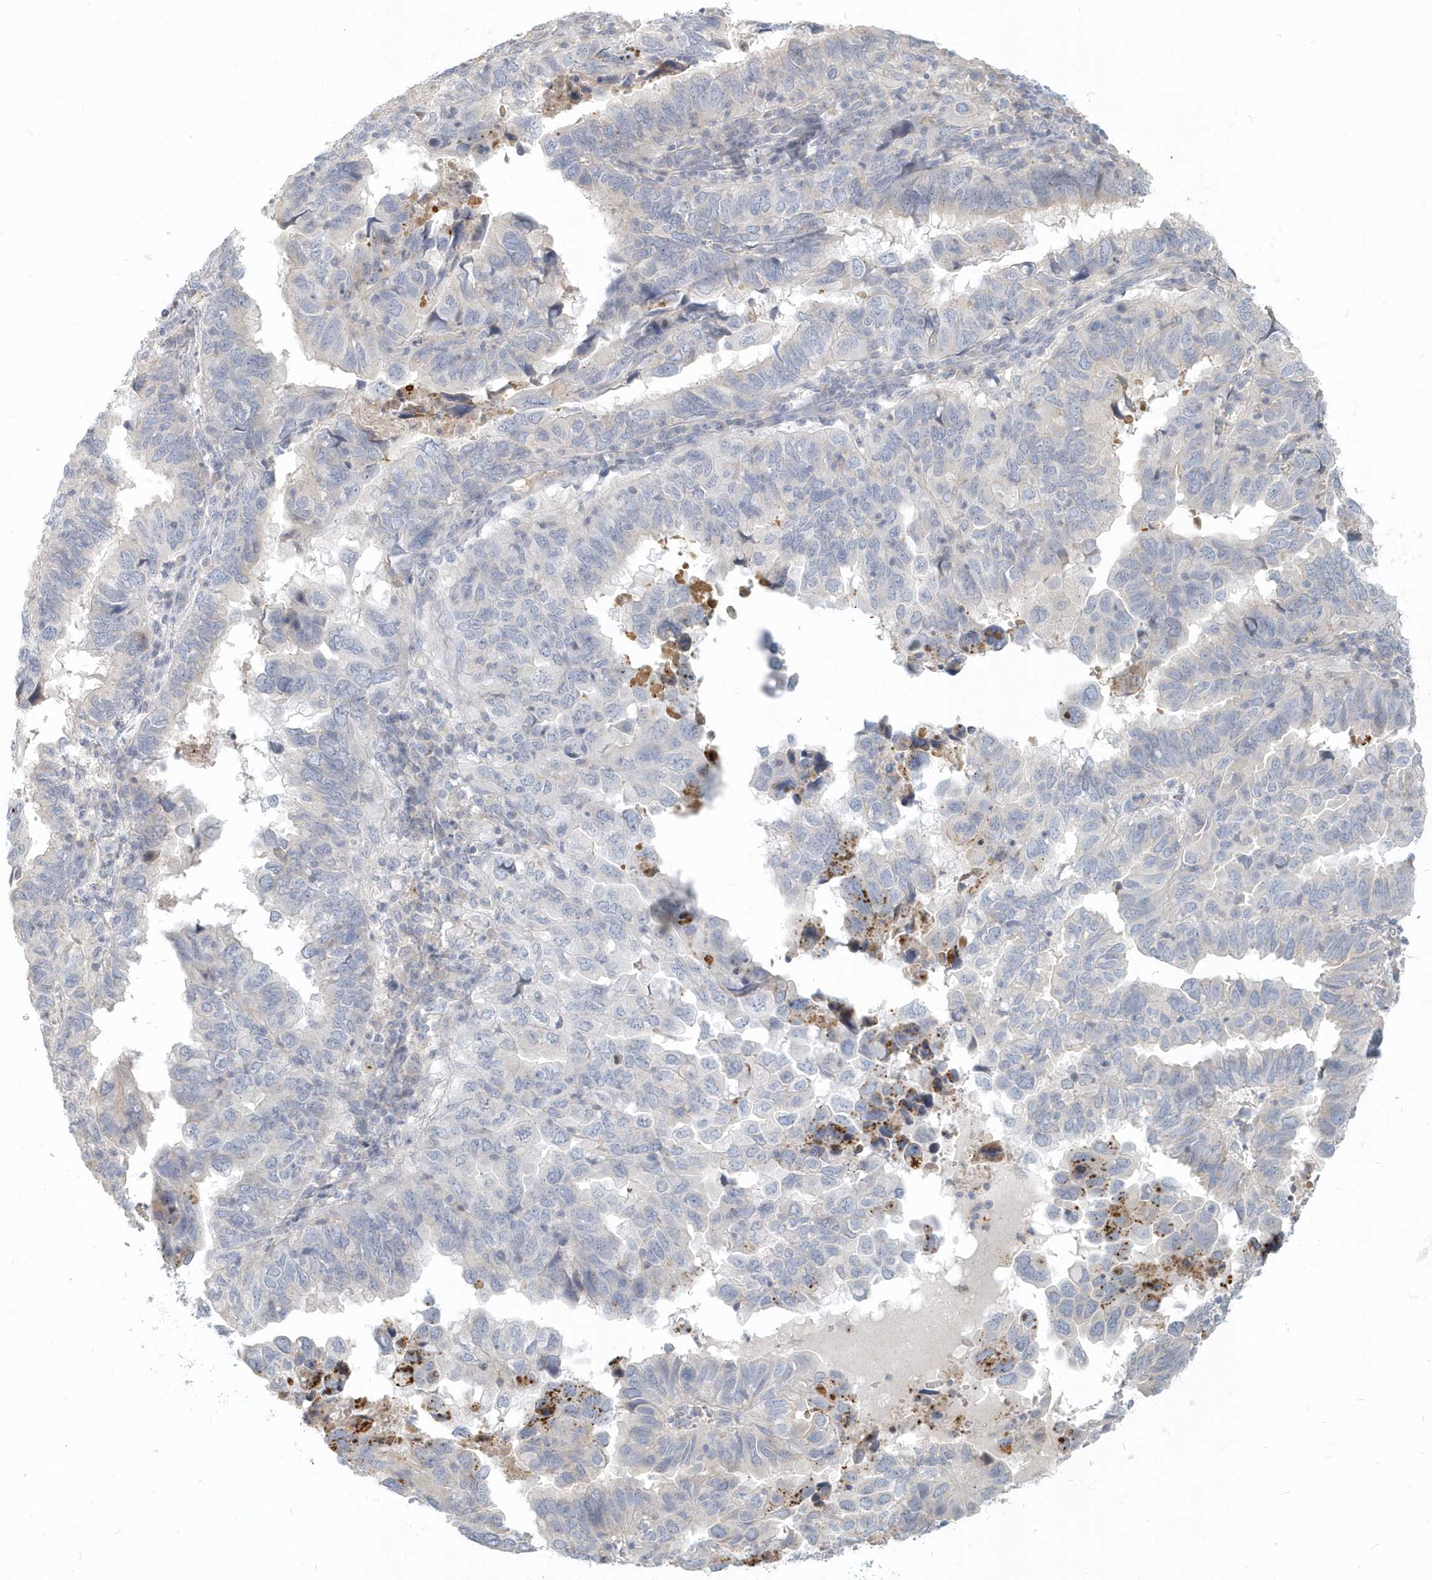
{"staining": {"intensity": "moderate", "quantity": "<25%", "location": "cytoplasmic/membranous"}, "tissue": "endometrial cancer", "cell_type": "Tumor cells", "image_type": "cancer", "snomed": [{"axis": "morphology", "description": "Adenocarcinoma, NOS"}, {"axis": "topography", "description": "Uterus"}], "caption": "Endometrial cancer stained for a protein (brown) displays moderate cytoplasmic/membranous positive positivity in approximately <25% of tumor cells.", "gene": "NAPB", "patient": {"sex": "female", "age": 77}}